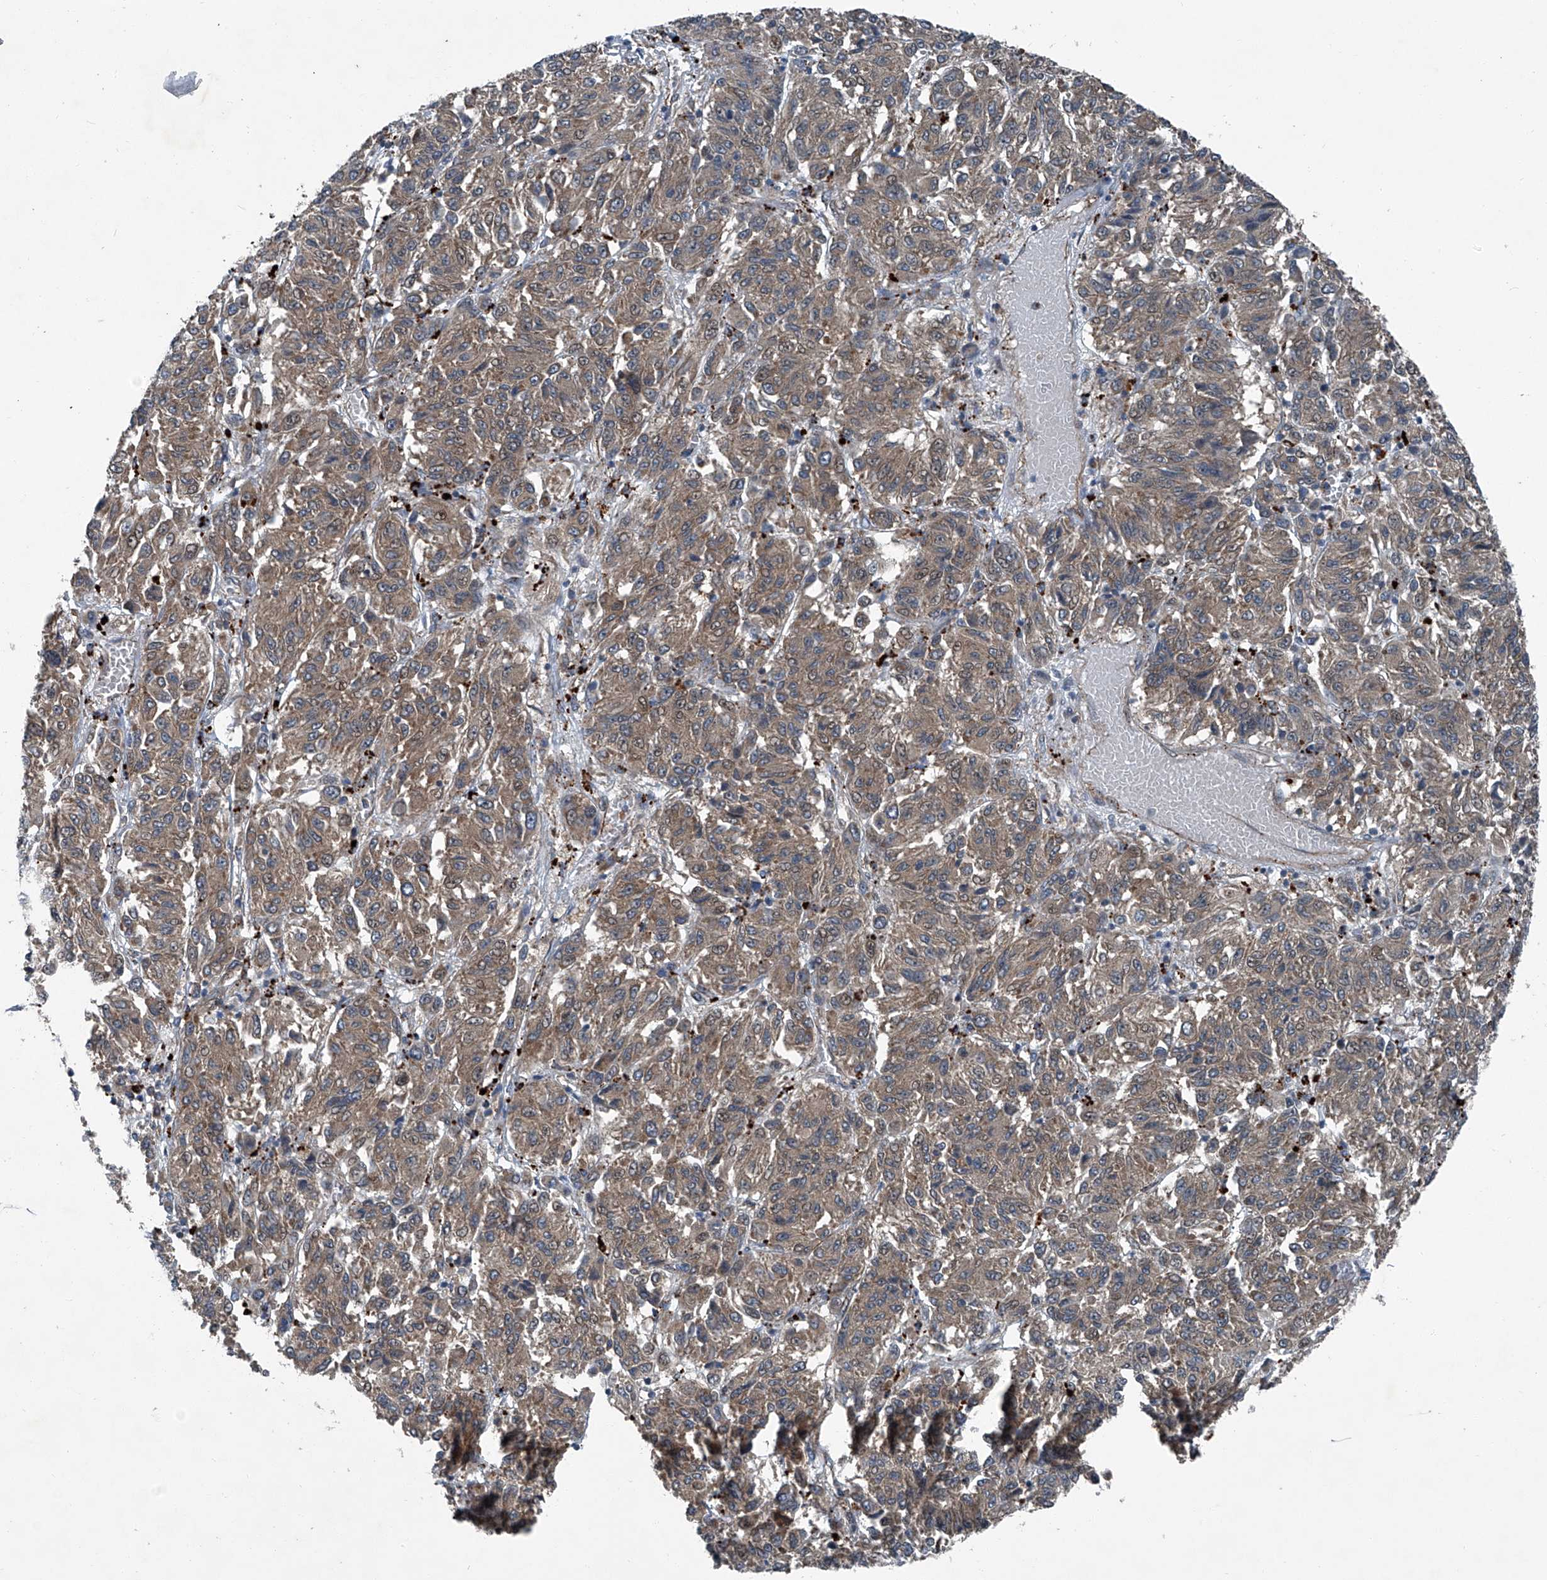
{"staining": {"intensity": "weak", "quantity": ">75%", "location": "cytoplasmic/membranous"}, "tissue": "melanoma", "cell_type": "Tumor cells", "image_type": "cancer", "snomed": [{"axis": "morphology", "description": "Malignant melanoma, Metastatic site"}, {"axis": "topography", "description": "Lung"}], "caption": "Malignant melanoma (metastatic site) was stained to show a protein in brown. There is low levels of weak cytoplasmic/membranous staining in about >75% of tumor cells.", "gene": "SENP2", "patient": {"sex": "male", "age": 64}}